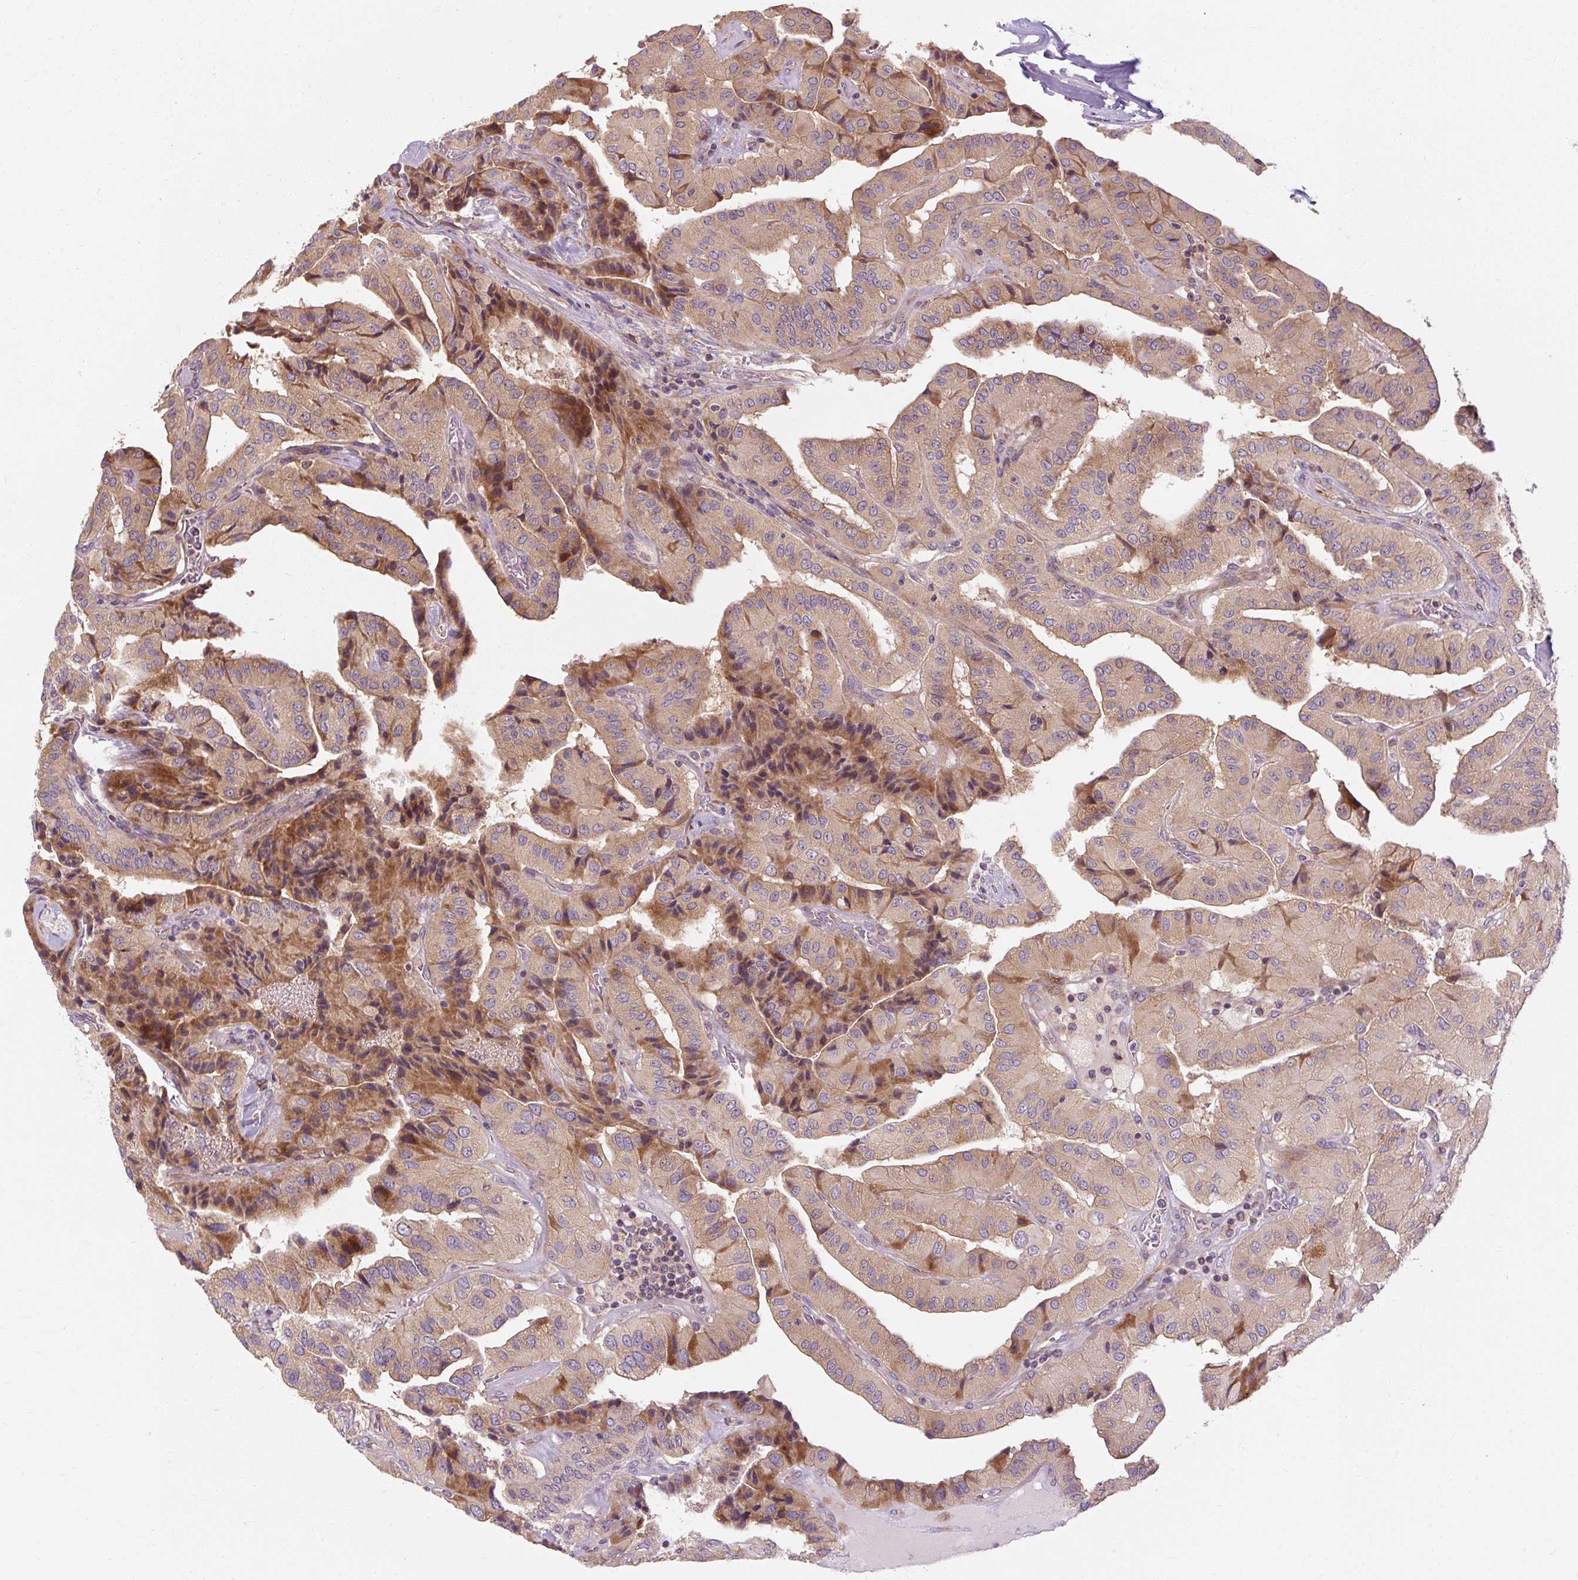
{"staining": {"intensity": "weak", "quantity": "25%-75%", "location": "cytoplasmic/membranous"}, "tissue": "thyroid cancer", "cell_type": "Tumor cells", "image_type": "cancer", "snomed": [{"axis": "morphology", "description": "Normal tissue, NOS"}, {"axis": "morphology", "description": "Papillary adenocarcinoma, NOS"}, {"axis": "topography", "description": "Thyroid gland"}], "caption": "This is a histology image of IHC staining of thyroid cancer (papillary adenocarcinoma), which shows weak positivity in the cytoplasmic/membranous of tumor cells.", "gene": "PRSS48", "patient": {"sex": "female", "age": 59}}